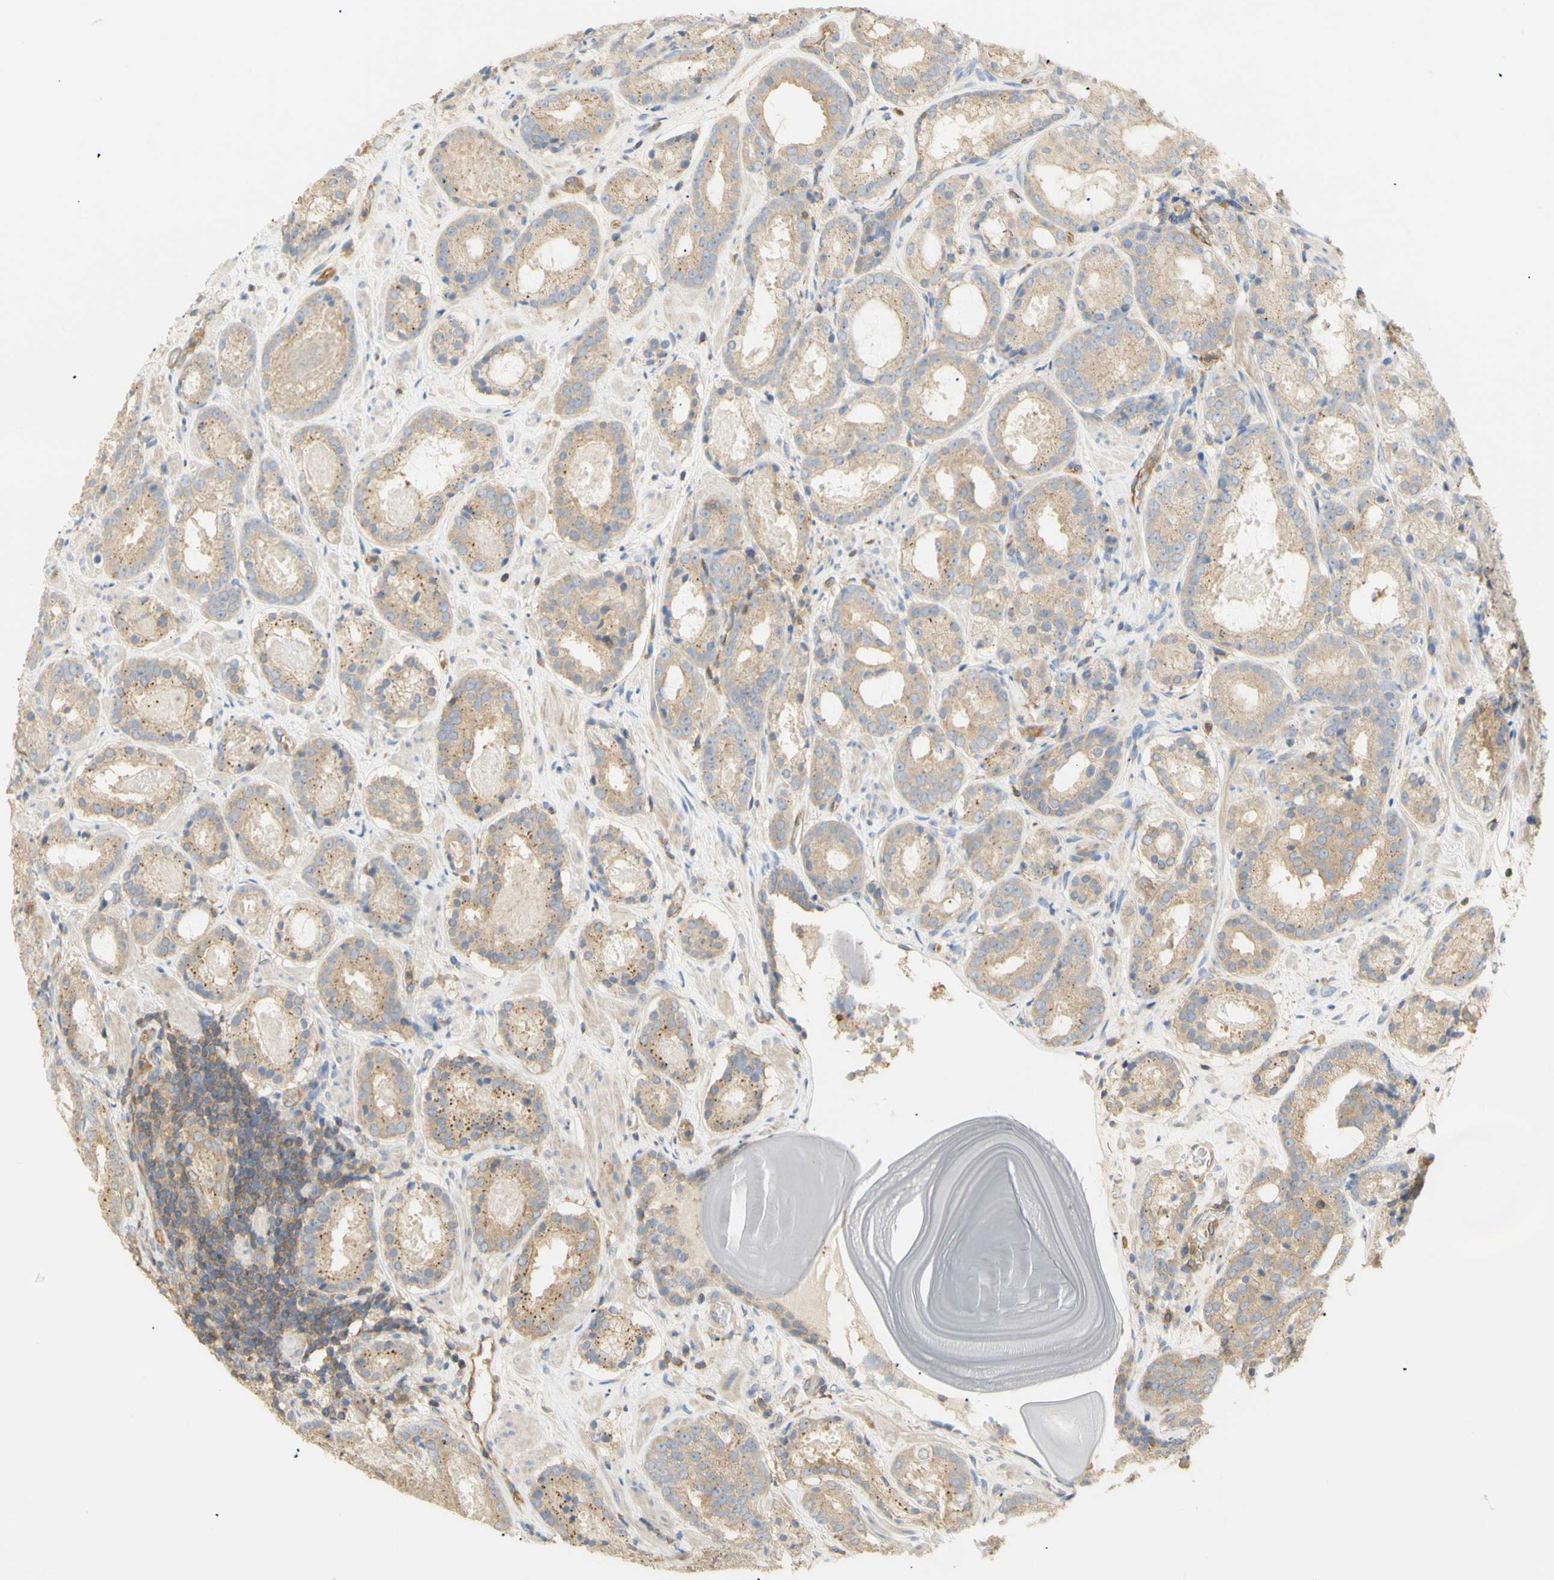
{"staining": {"intensity": "moderate", "quantity": "25%-75%", "location": "cytoplasmic/membranous"}, "tissue": "prostate cancer", "cell_type": "Tumor cells", "image_type": "cancer", "snomed": [{"axis": "morphology", "description": "Adenocarcinoma, Low grade"}, {"axis": "topography", "description": "Prostate"}], "caption": "The micrograph exhibits staining of prostate cancer (low-grade adenocarcinoma), revealing moderate cytoplasmic/membranous protein staining (brown color) within tumor cells.", "gene": "KCNE4", "patient": {"sex": "male", "age": 69}}